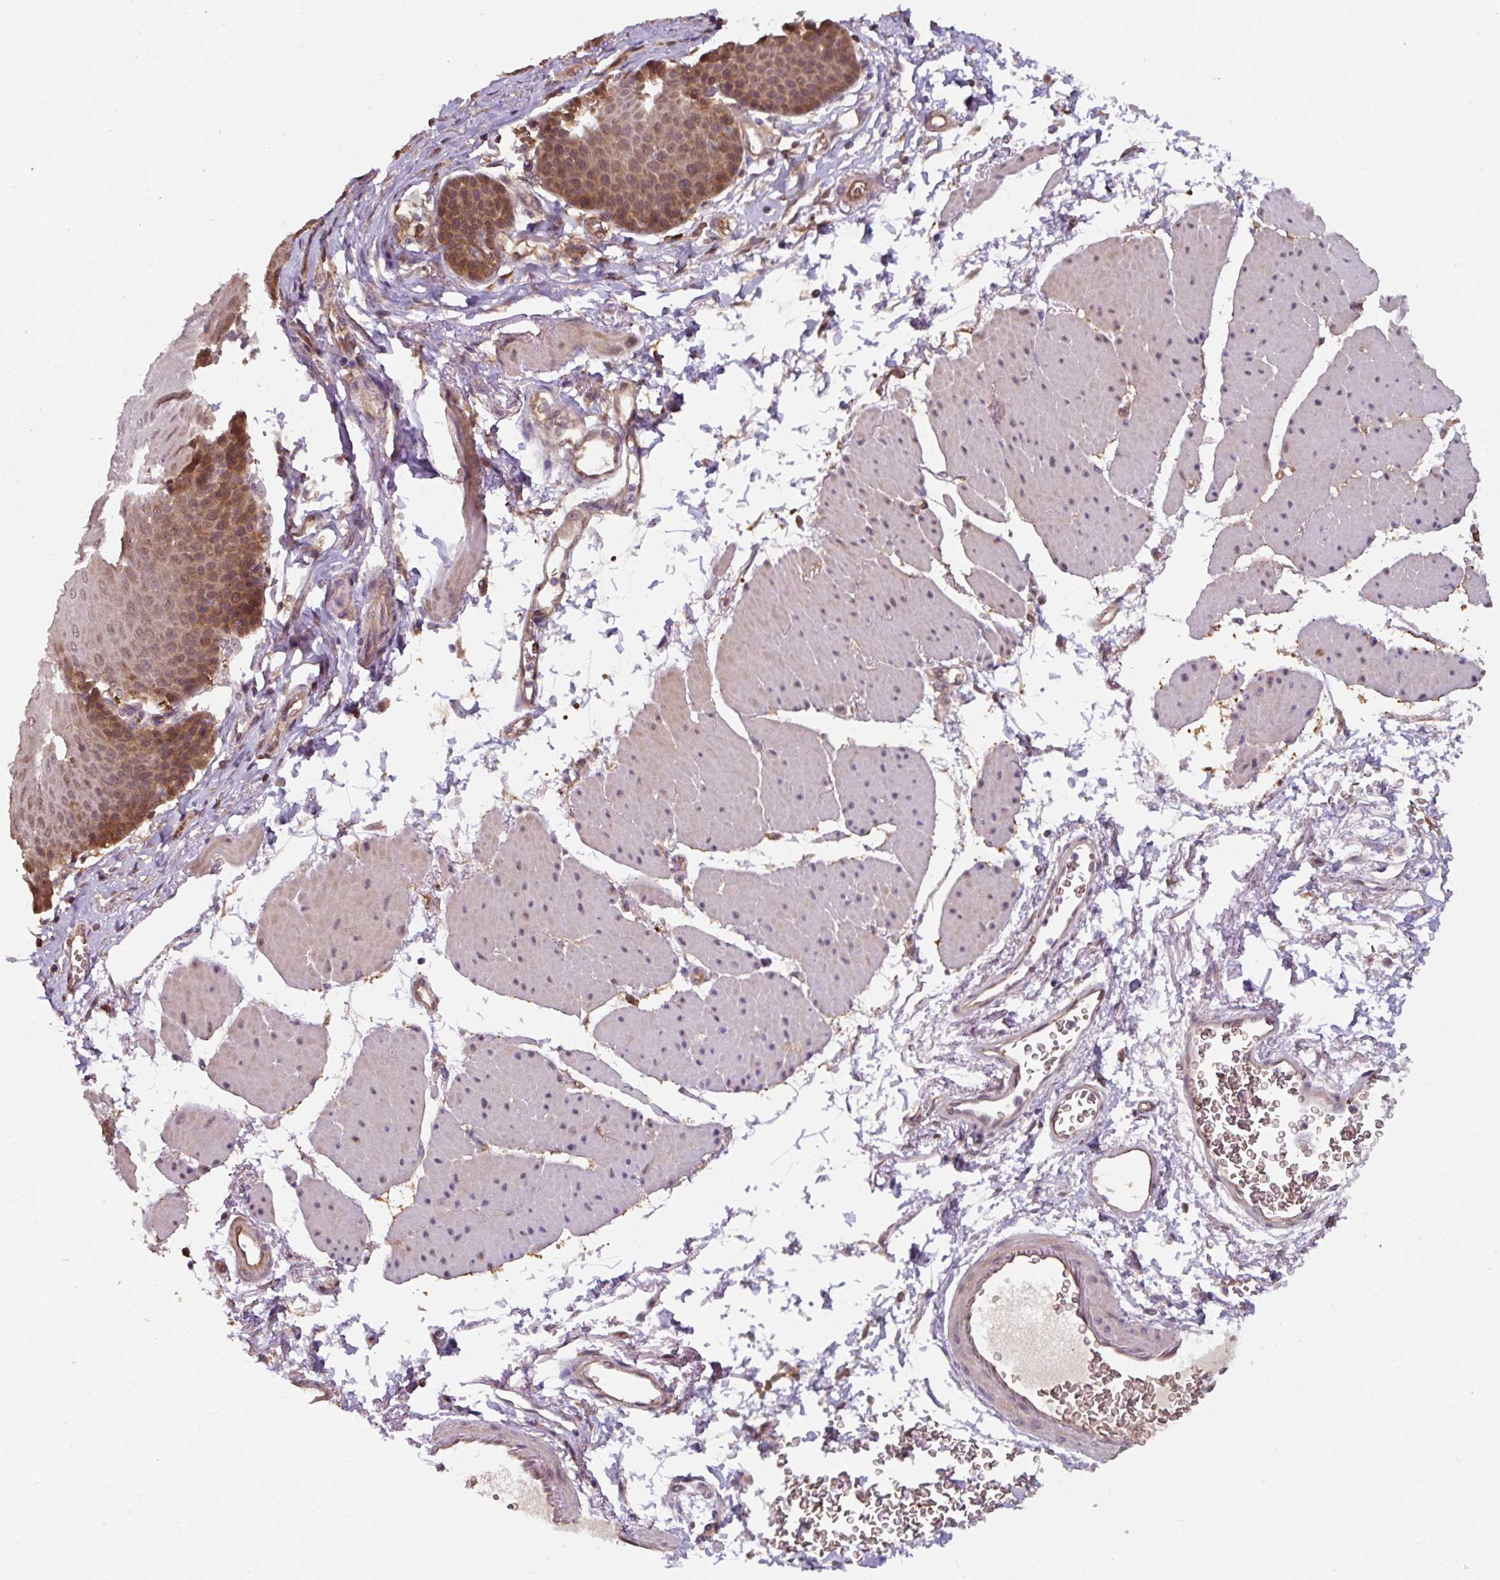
{"staining": {"intensity": "moderate", "quantity": "25%-75%", "location": "cytoplasmic/membranous"}, "tissue": "esophagus", "cell_type": "Squamous epithelial cells", "image_type": "normal", "snomed": [{"axis": "morphology", "description": "Normal tissue, NOS"}, {"axis": "topography", "description": "Esophagus"}], "caption": "A high-resolution photomicrograph shows immunohistochemistry (IHC) staining of unremarkable esophagus, which demonstrates moderate cytoplasmic/membranous staining in approximately 25%-75% of squamous epithelial cells.", "gene": "ST13", "patient": {"sex": "female", "age": 81}}